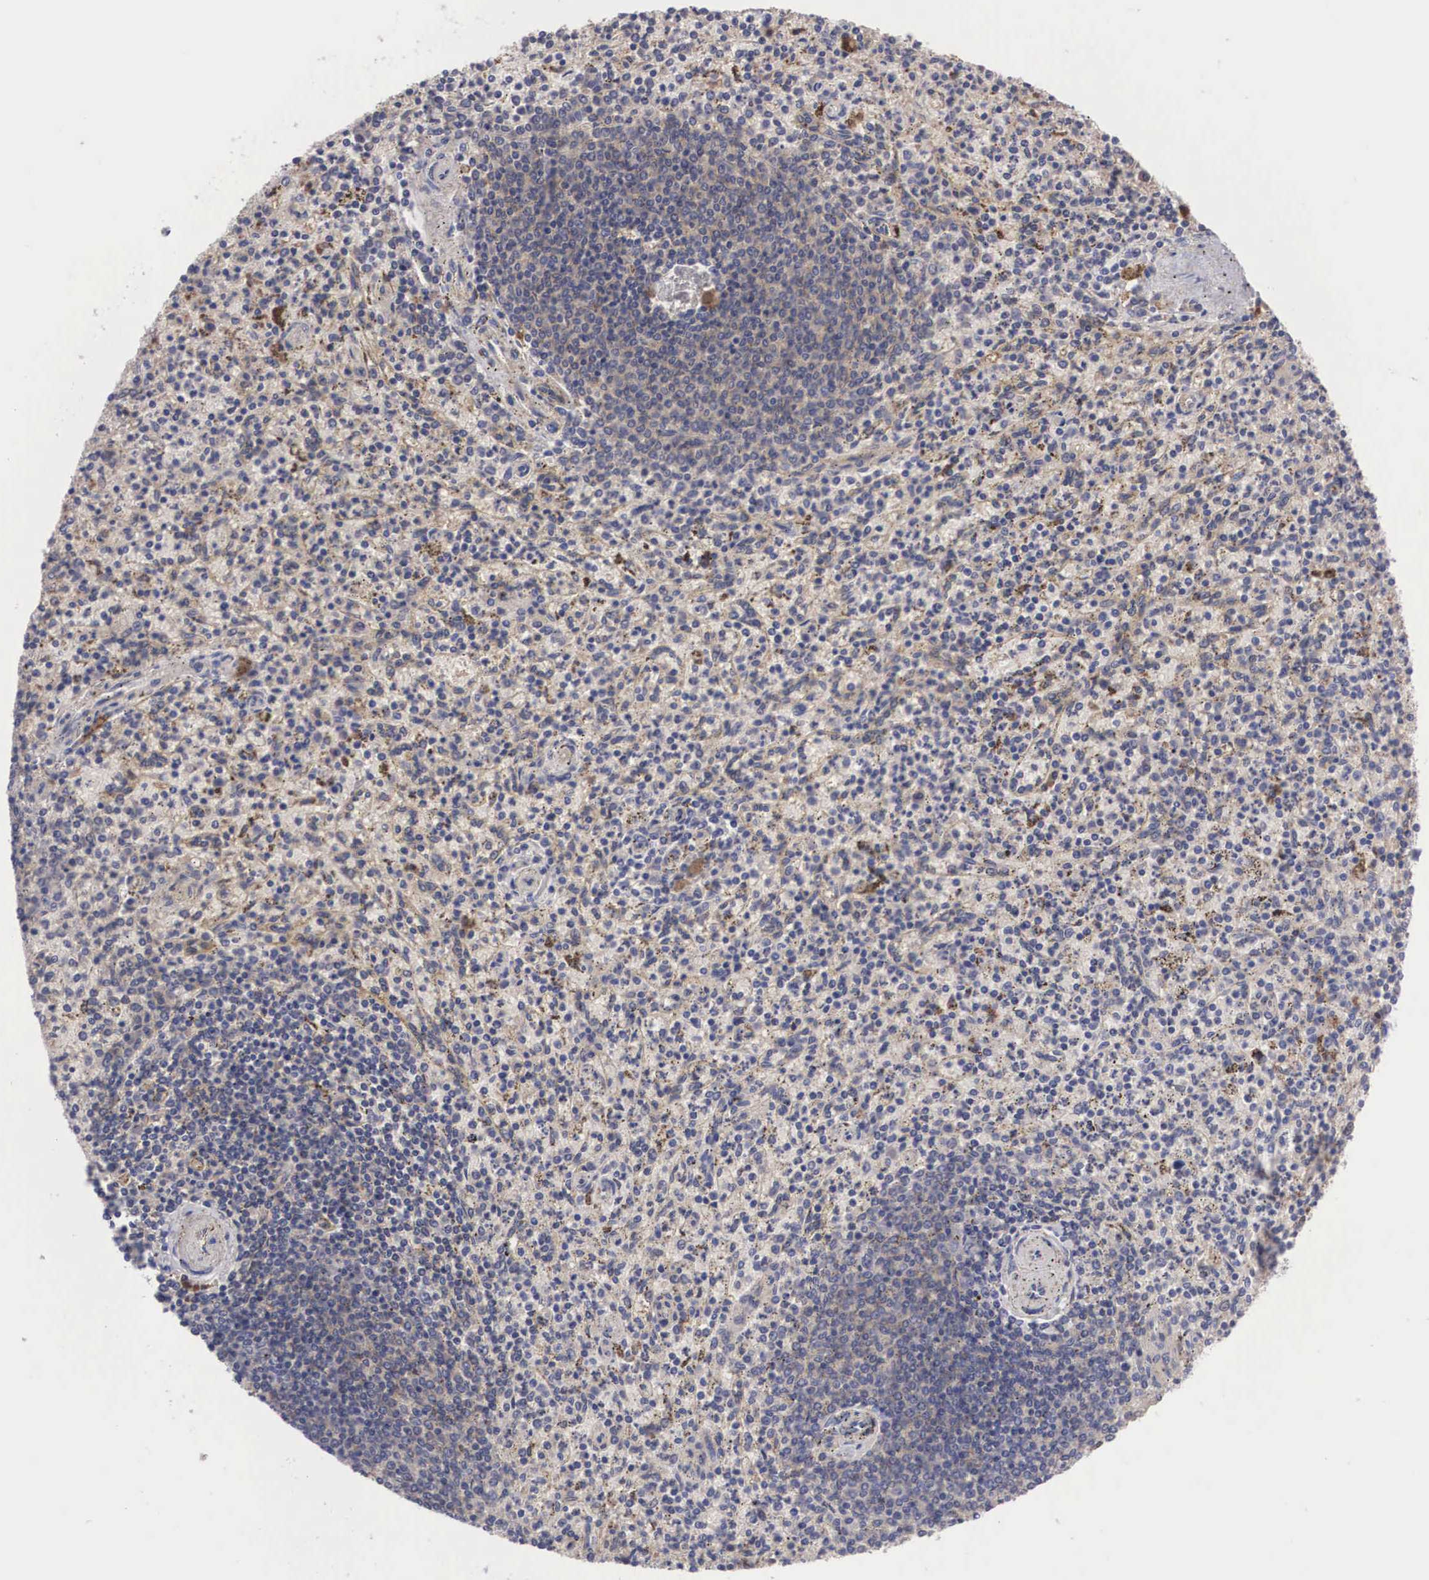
{"staining": {"intensity": "weak", "quantity": ">75%", "location": "cytoplasmic/membranous"}, "tissue": "spleen", "cell_type": "Cells in red pulp", "image_type": "normal", "snomed": [{"axis": "morphology", "description": "Normal tissue, NOS"}, {"axis": "topography", "description": "Spleen"}], "caption": "Immunohistochemical staining of benign spleen exhibits weak cytoplasmic/membranous protein positivity in approximately >75% of cells in red pulp. The staining was performed using DAB, with brown indicating positive protein expression. Nuclei are stained blue with hematoxylin.", "gene": "ABHD4", "patient": {"sex": "male", "age": 72}}